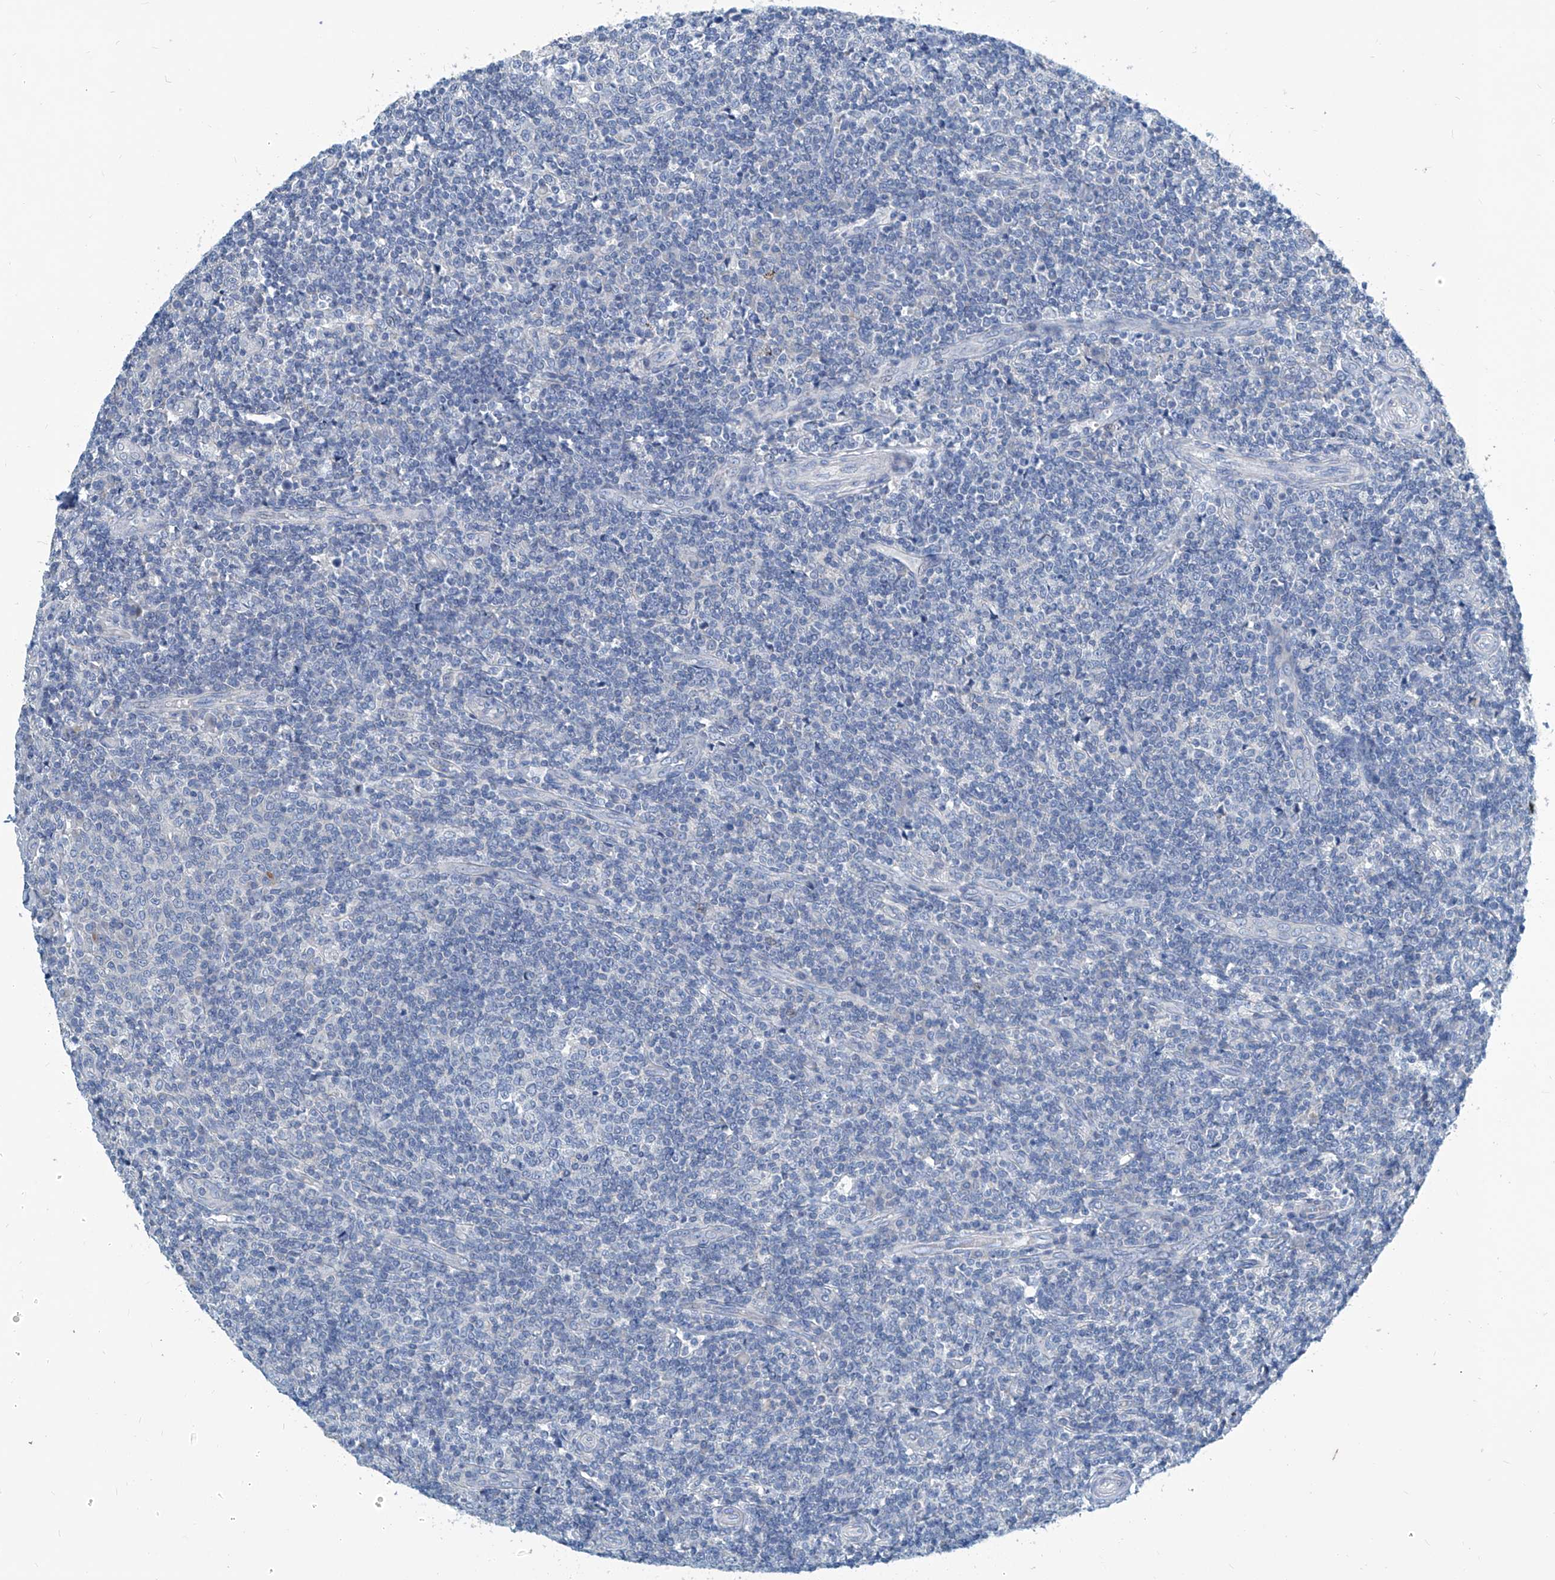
{"staining": {"intensity": "negative", "quantity": "none", "location": "none"}, "tissue": "tonsil", "cell_type": "Germinal center cells", "image_type": "normal", "snomed": [{"axis": "morphology", "description": "Normal tissue, NOS"}, {"axis": "topography", "description": "Tonsil"}], "caption": "This is an IHC photomicrograph of normal human tonsil. There is no expression in germinal center cells.", "gene": "ZNF519", "patient": {"sex": "female", "age": 19}}